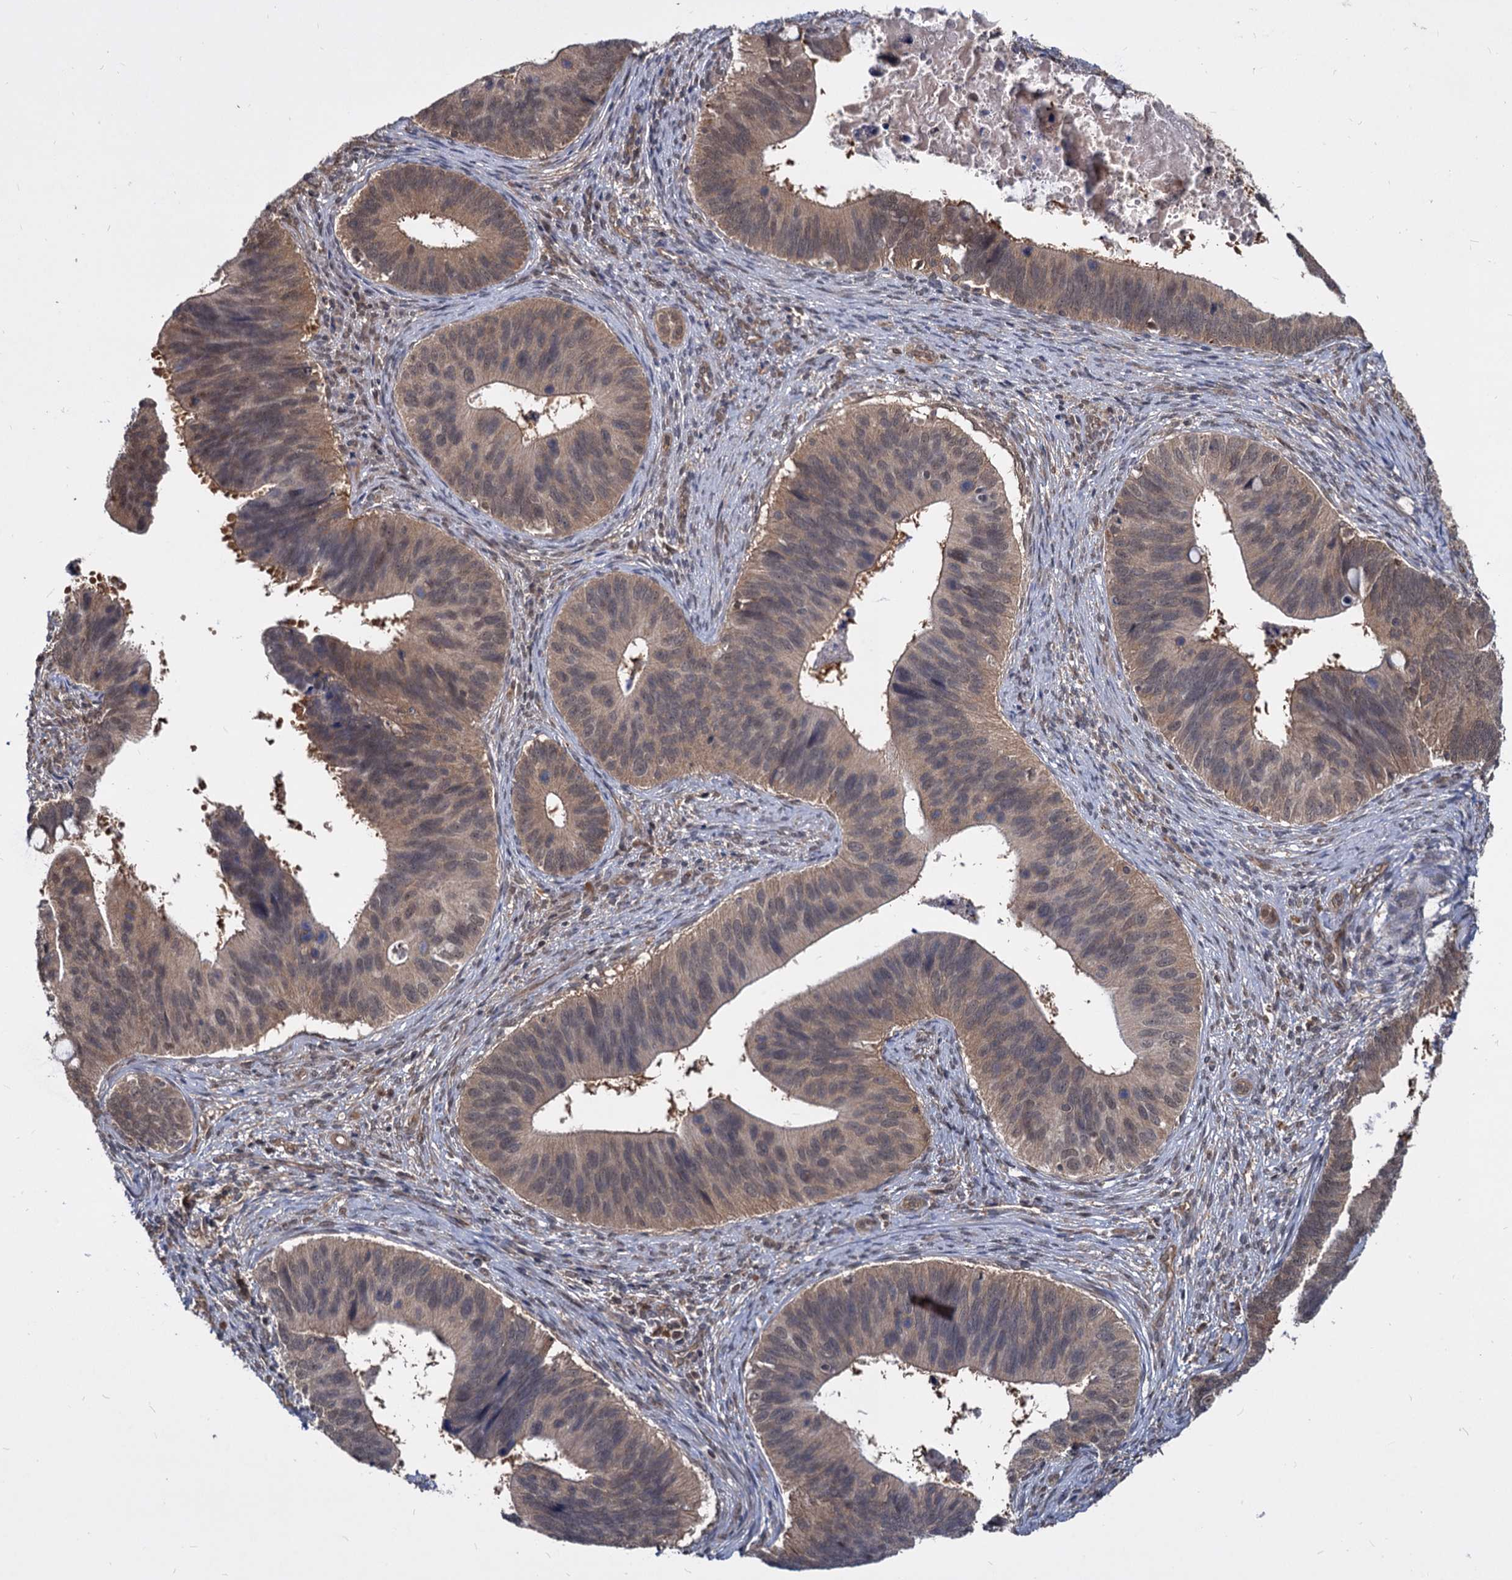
{"staining": {"intensity": "weak", "quantity": ">75%", "location": "cytoplasmic/membranous,nuclear"}, "tissue": "cervical cancer", "cell_type": "Tumor cells", "image_type": "cancer", "snomed": [{"axis": "morphology", "description": "Adenocarcinoma, NOS"}, {"axis": "topography", "description": "Cervix"}], "caption": "Immunohistochemical staining of human cervical cancer (adenocarcinoma) demonstrates low levels of weak cytoplasmic/membranous and nuclear protein staining in approximately >75% of tumor cells.", "gene": "PSMD4", "patient": {"sex": "female", "age": 42}}